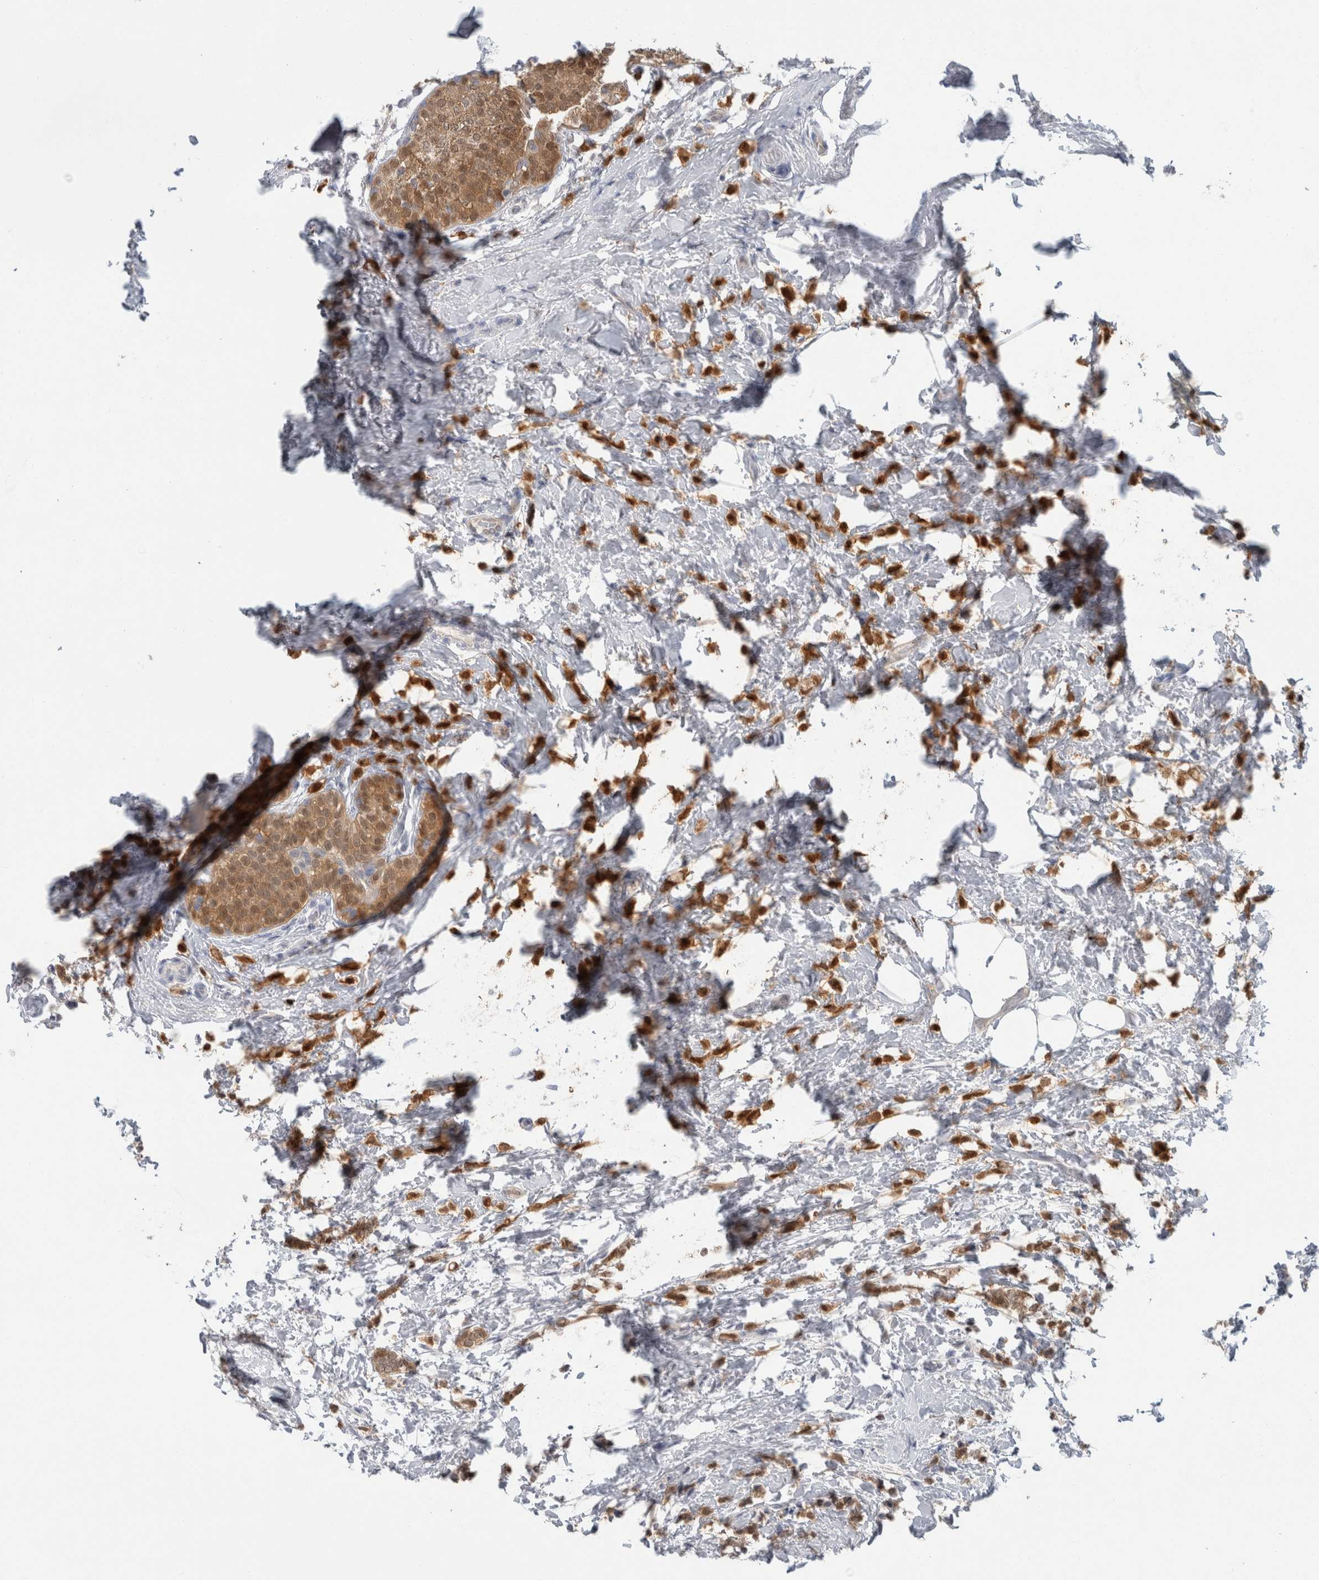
{"staining": {"intensity": "strong", "quantity": ">75%", "location": "cytoplasmic/membranous,nuclear"}, "tissue": "breast cancer", "cell_type": "Tumor cells", "image_type": "cancer", "snomed": [{"axis": "morphology", "description": "Lobular carcinoma"}, {"axis": "topography", "description": "Breast"}], "caption": "Breast cancer was stained to show a protein in brown. There is high levels of strong cytoplasmic/membranous and nuclear expression in about >75% of tumor cells.", "gene": "CASP6", "patient": {"sex": "female", "age": 50}}